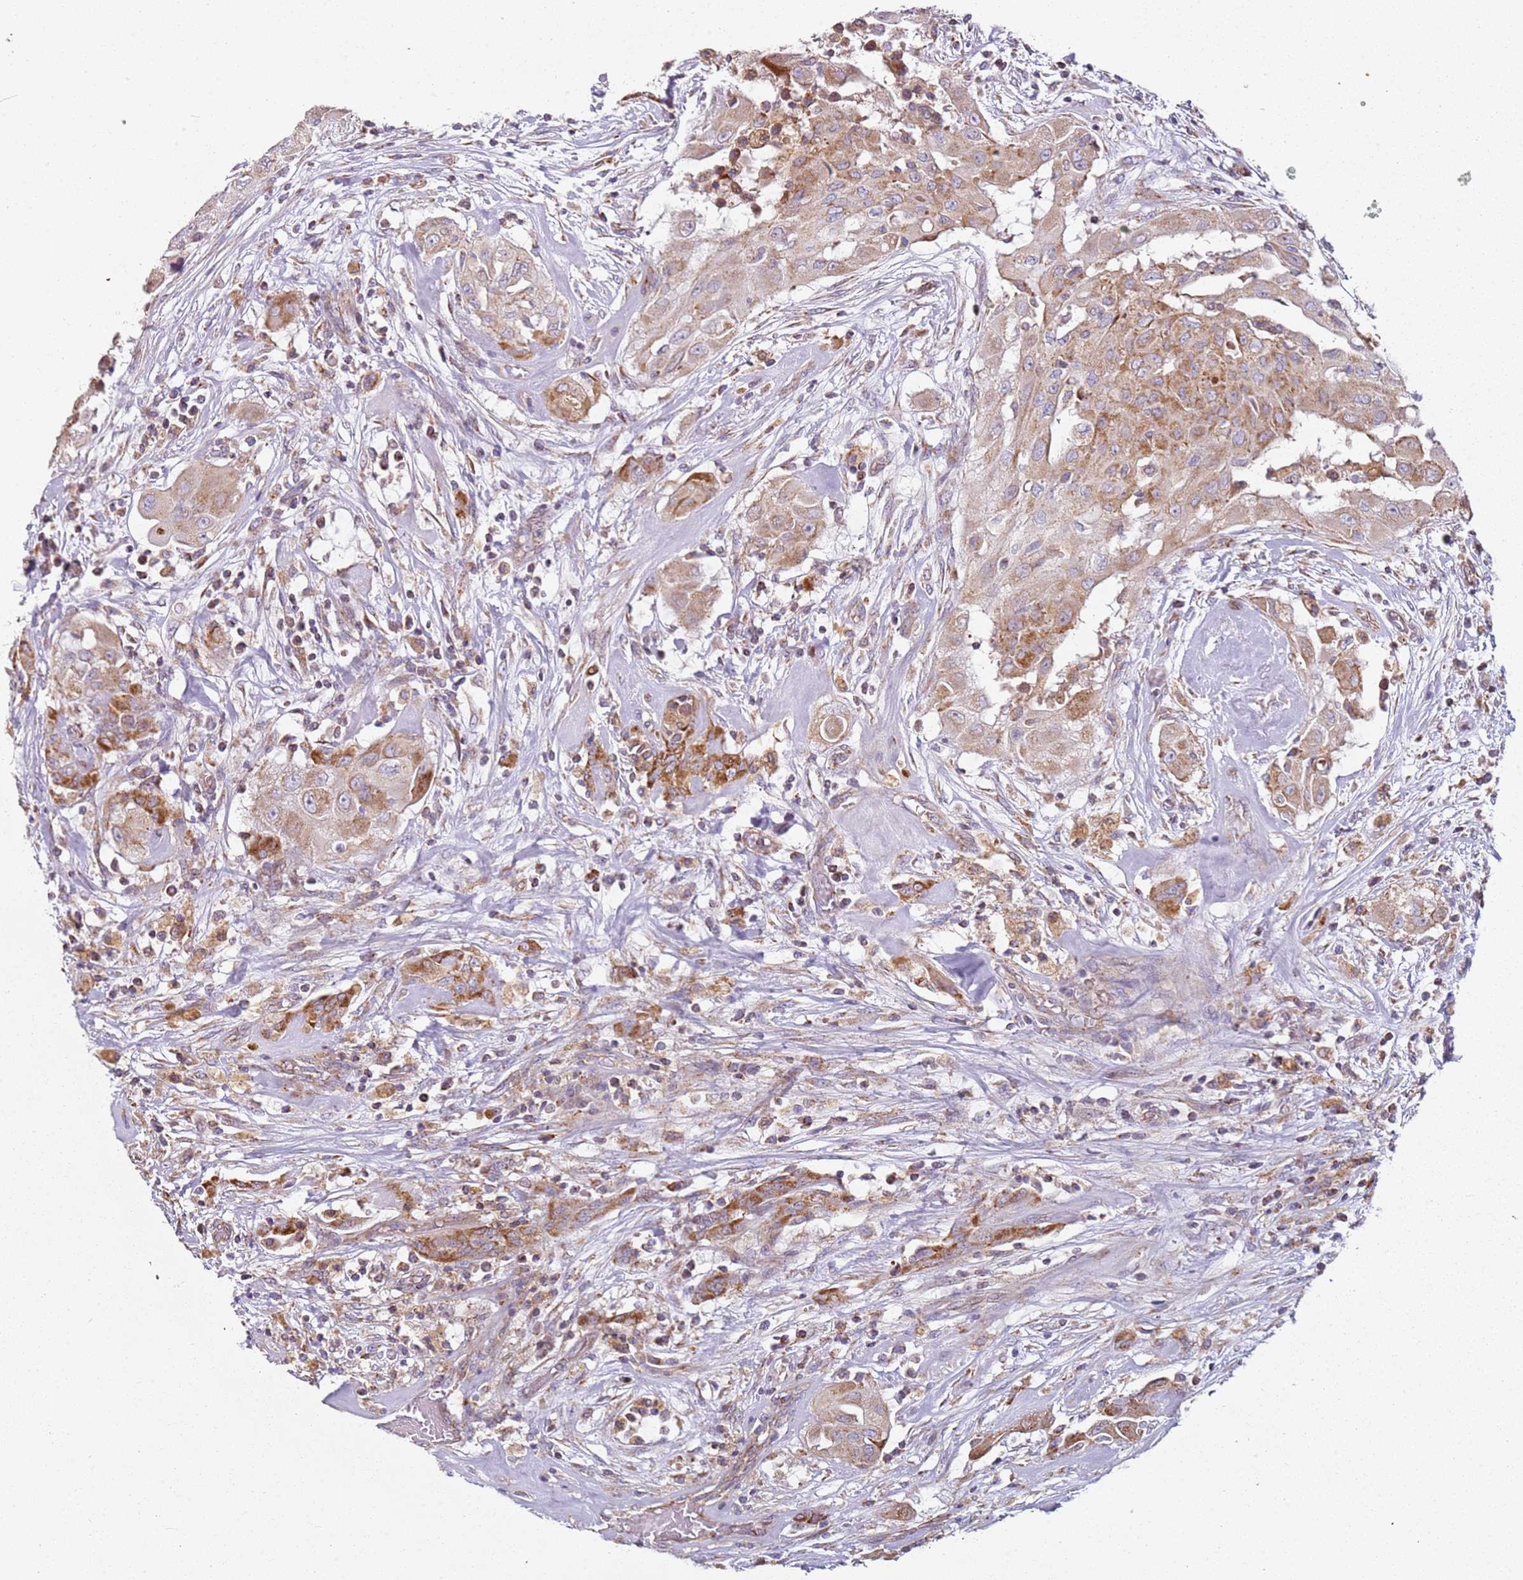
{"staining": {"intensity": "moderate", "quantity": ">75%", "location": "cytoplasmic/membranous"}, "tissue": "thyroid cancer", "cell_type": "Tumor cells", "image_type": "cancer", "snomed": [{"axis": "morphology", "description": "Papillary adenocarcinoma, NOS"}, {"axis": "topography", "description": "Thyroid gland"}], "caption": "Protein staining of thyroid papillary adenocarcinoma tissue shows moderate cytoplasmic/membranous positivity in approximately >75% of tumor cells.", "gene": "ALS2", "patient": {"sex": "female", "age": 59}}